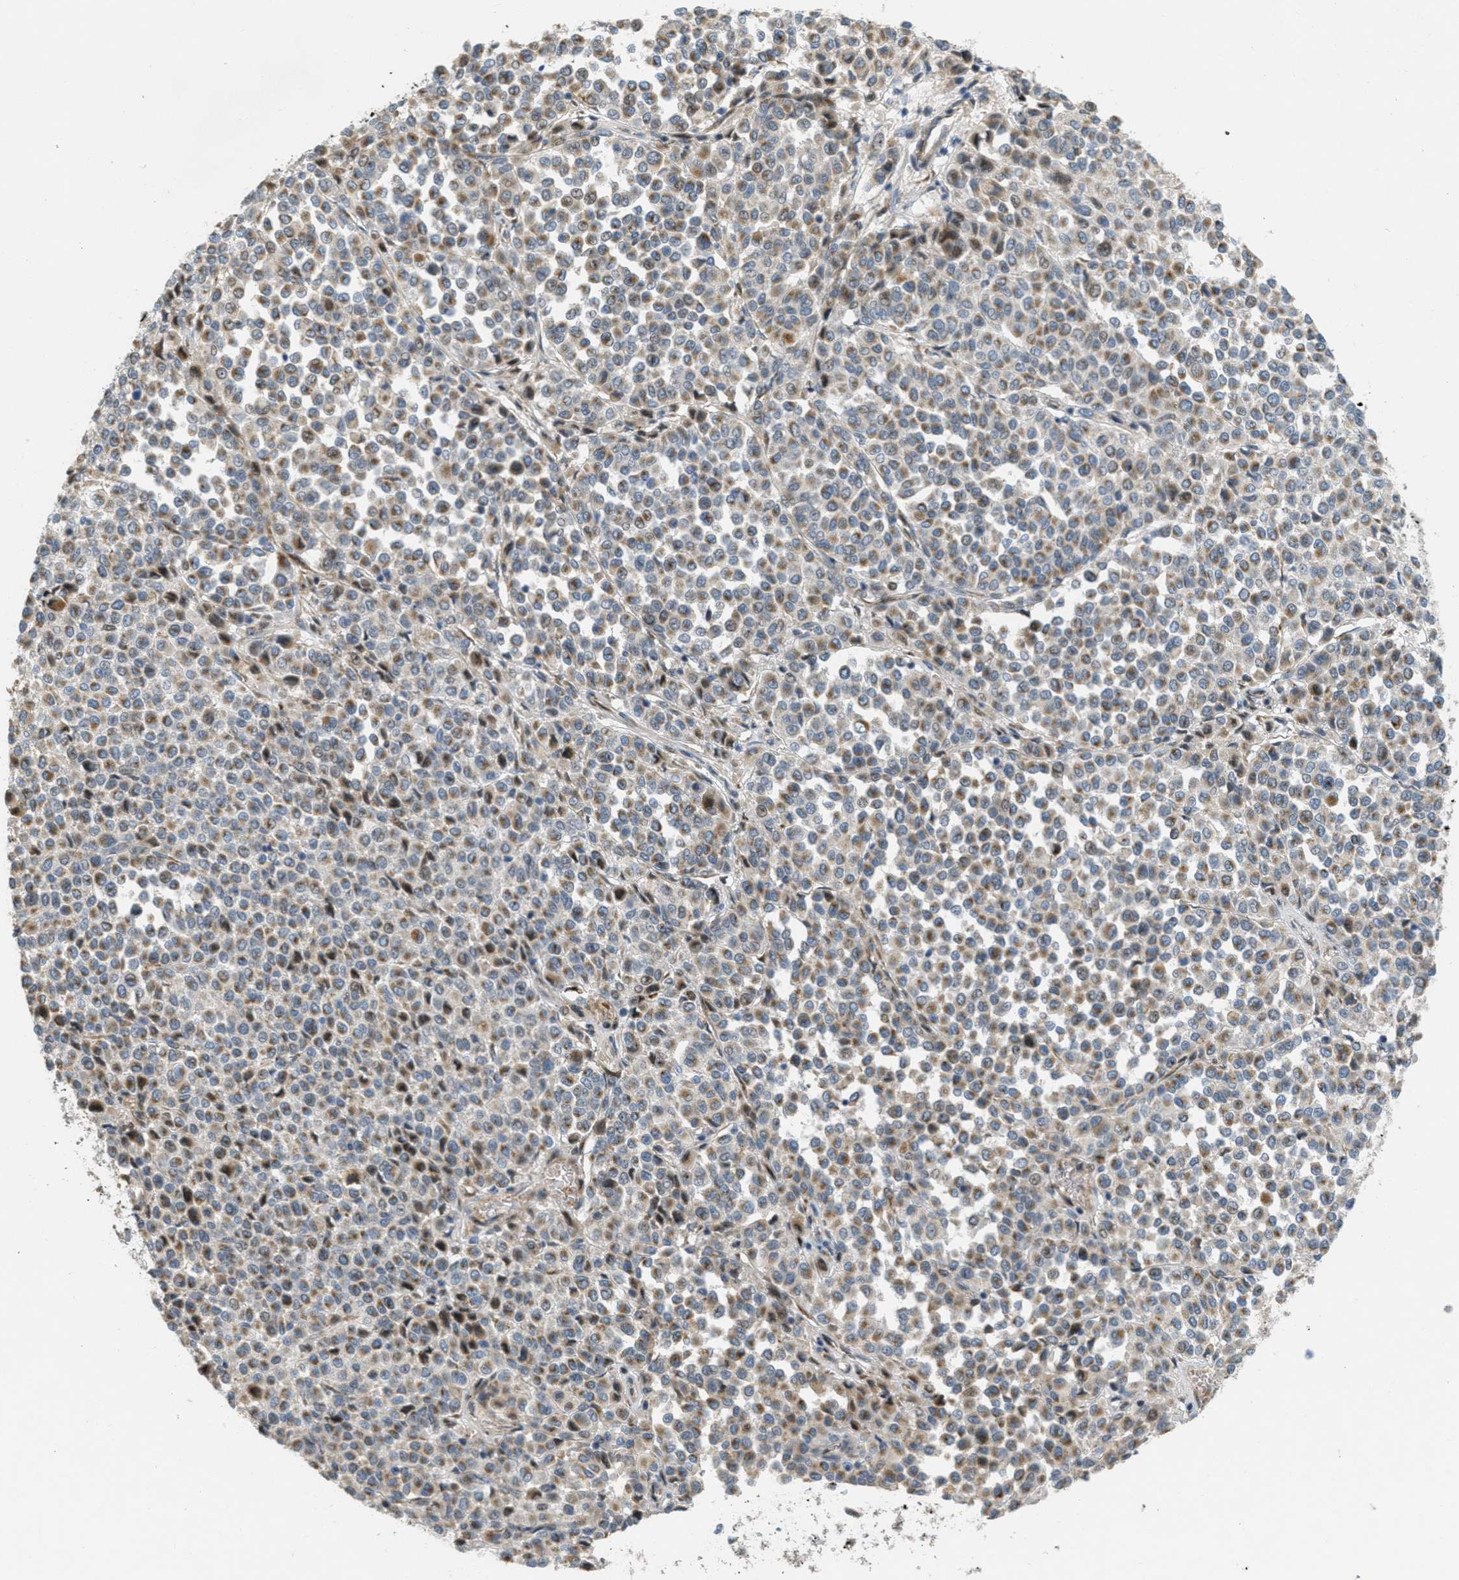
{"staining": {"intensity": "moderate", "quantity": ">75%", "location": "cytoplasmic/membranous"}, "tissue": "melanoma", "cell_type": "Tumor cells", "image_type": "cancer", "snomed": [{"axis": "morphology", "description": "Malignant melanoma, Metastatic site"}, {"axis": "topography", "description": "Pancreas"}], "caption": "Protein expression analysis of malignant melanoma (metastatic site) displays moderate cytoplasmic/membranous expression in approximately >75% of tumor cells.", "gene": "ZFPL1", "patient": {"sex": "female", "age": 30}}